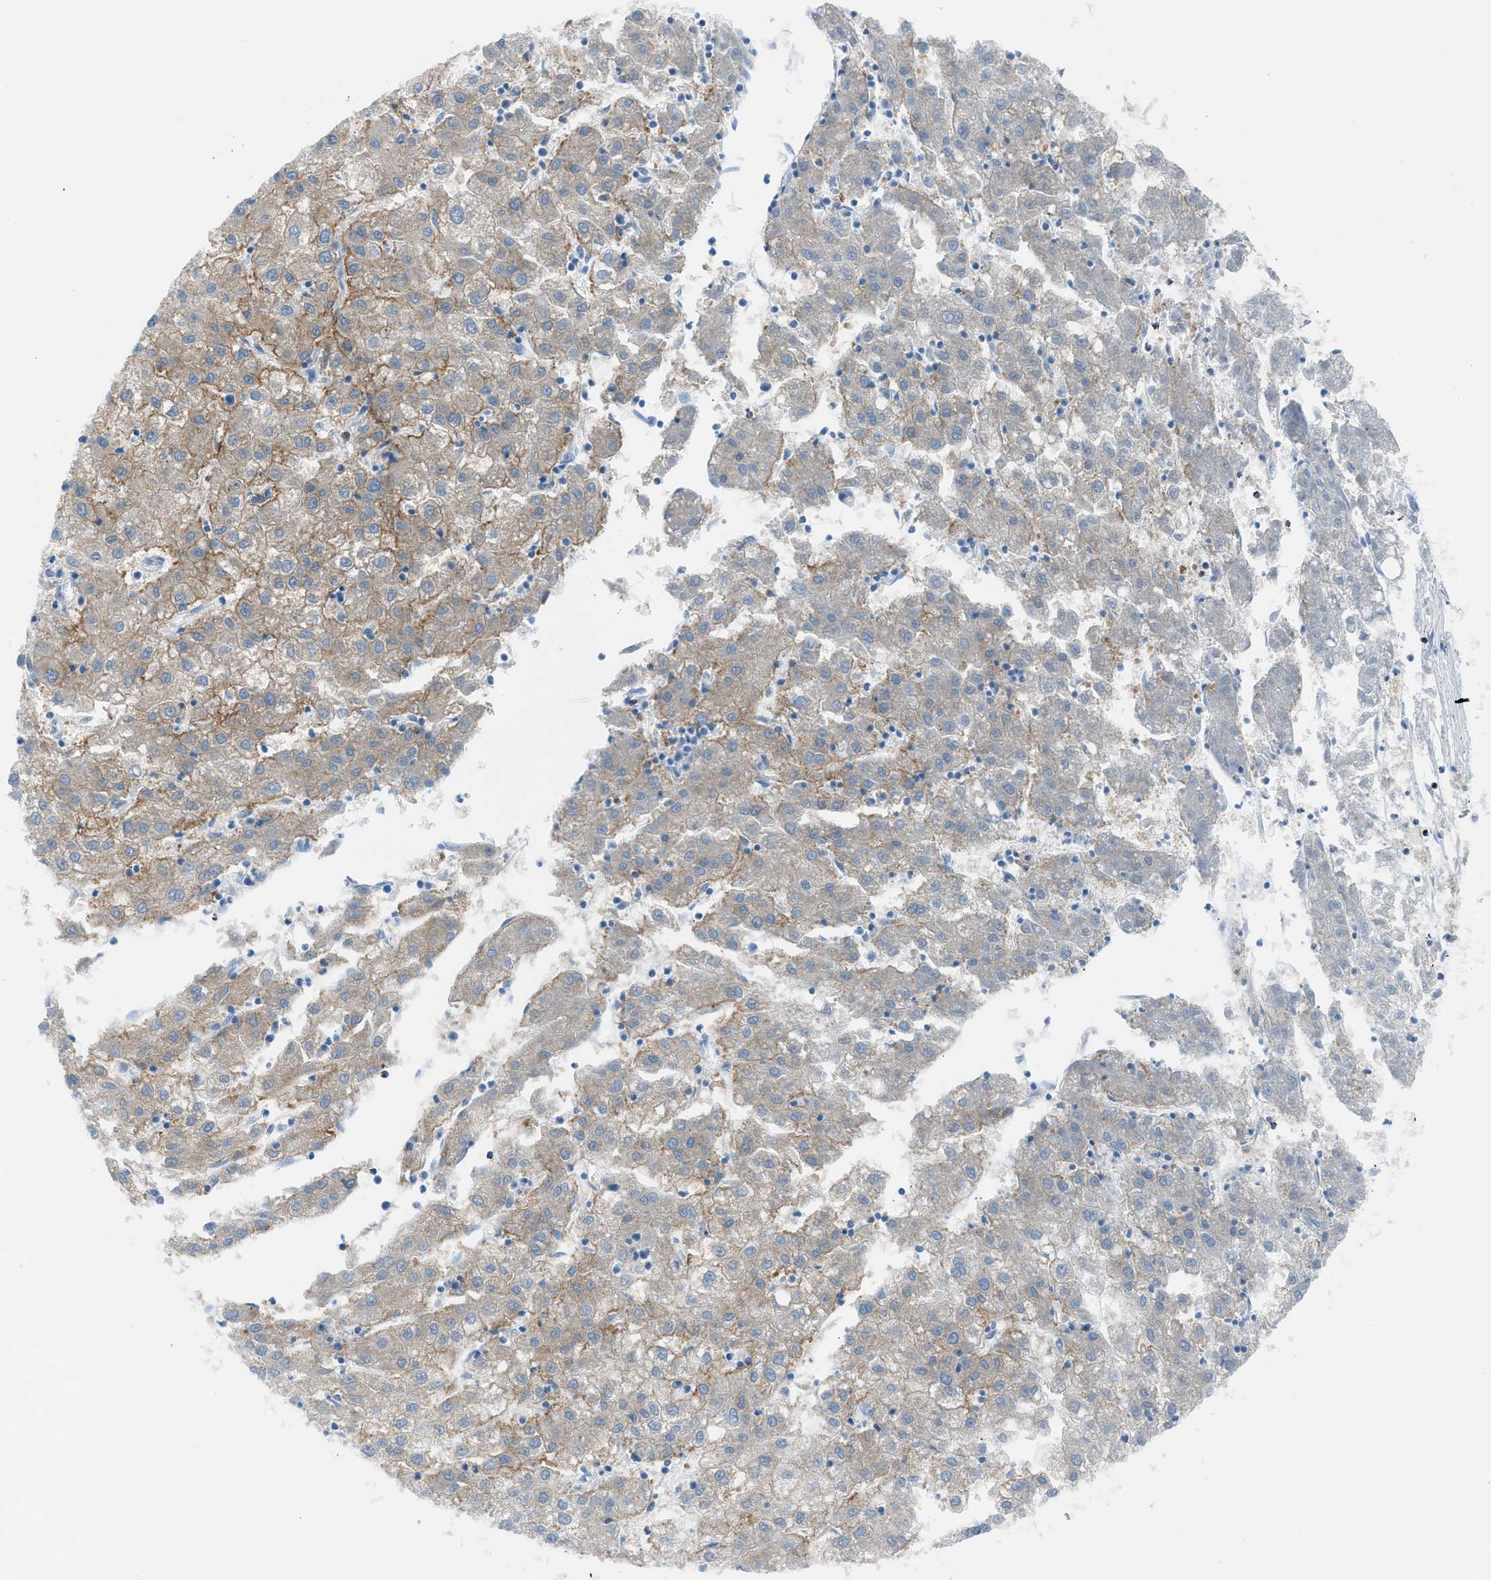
{"staining": {"intensity": "weak", "quantity": "25%-75%", "location": "cytoplasmic/membranous"}, "tissue": "liver cancer", "cell_type": "Tumor cells", "image_type": "cancer", "snomed": [{"axis": "morphology", "description": "Carcinoma, Hepatocellular, NOS"}, {"axis": "topography", "description": "Liver"}], "caption": "Approximately 25%-75% of tumor cells in hepatocellular carcinoma (liver) exhibit weak cytoplasmic/membranous protein staining as visualized by brown immunohistochemical staining.", "gene": "CLEC10A", "patient": {"sex": "male", "age": 72}}